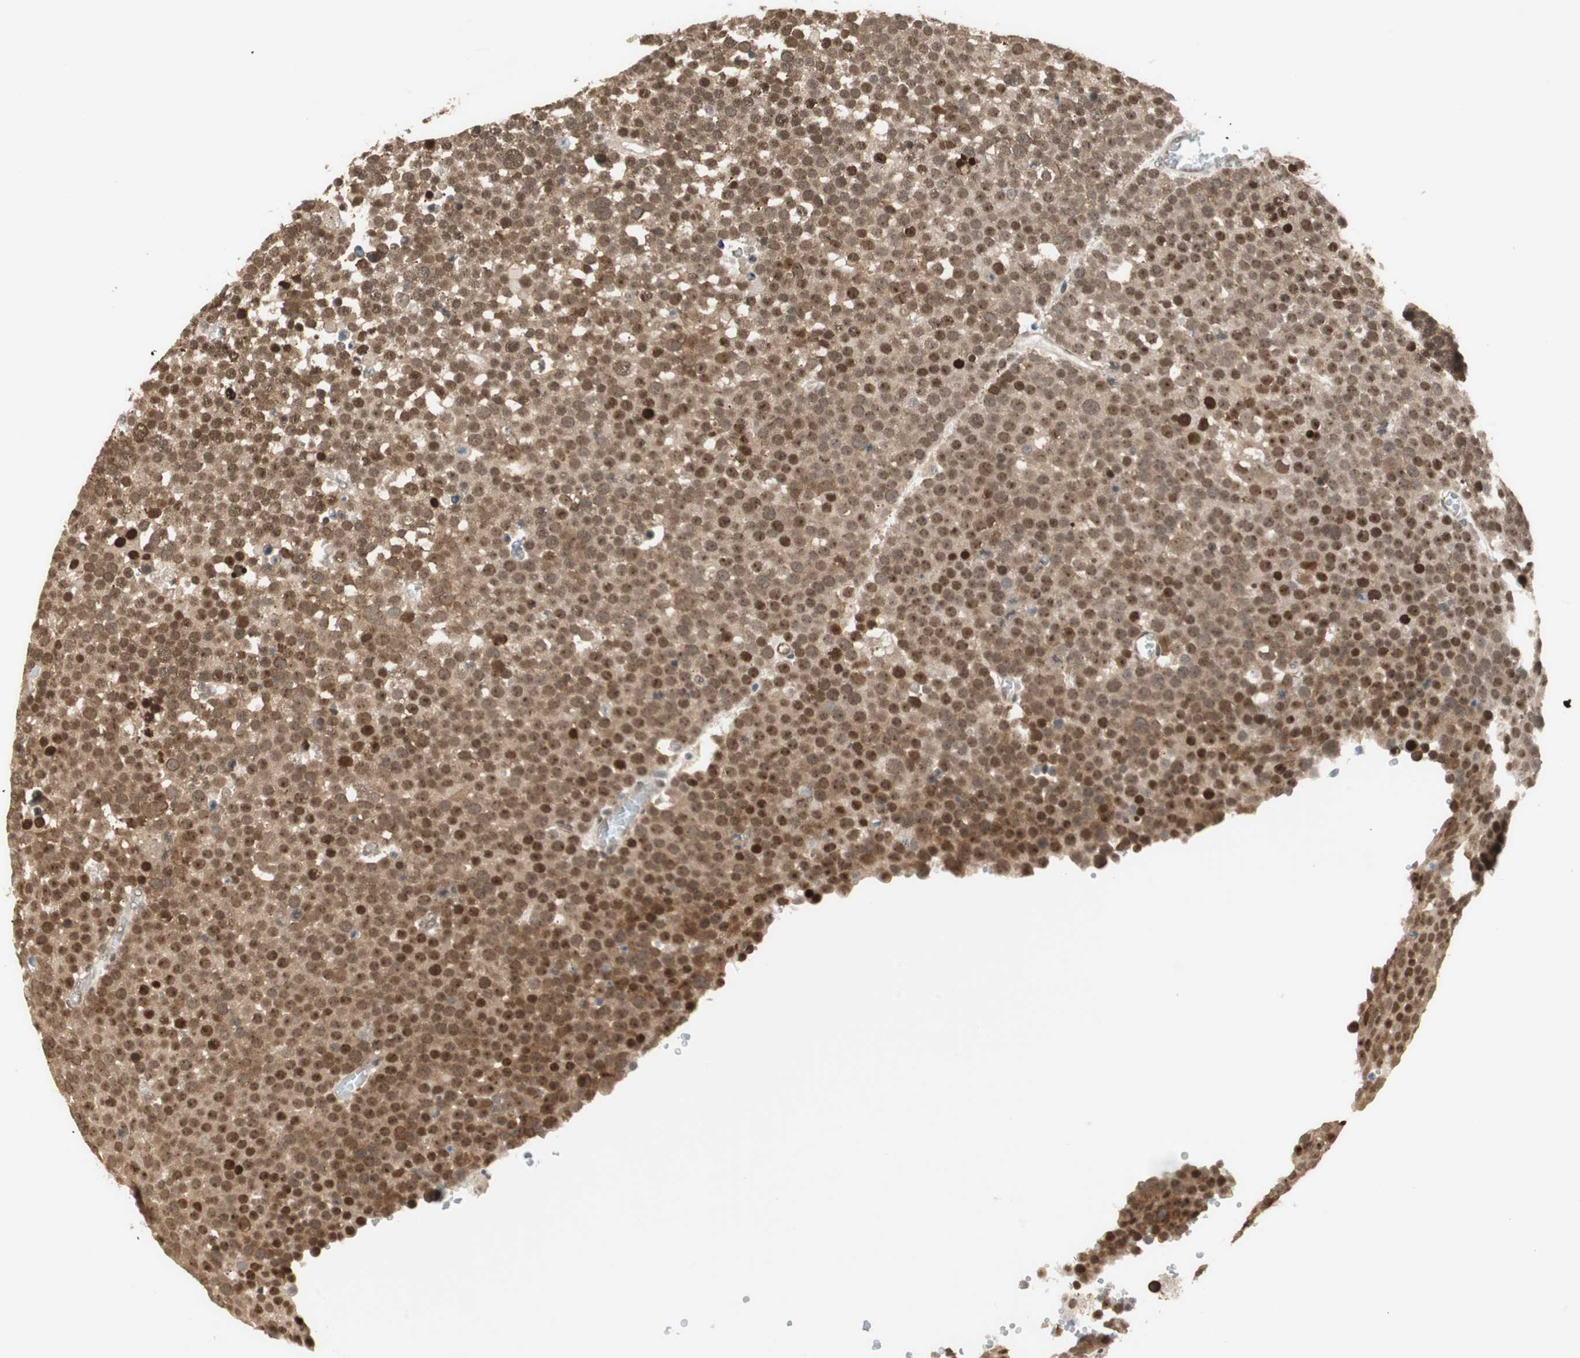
{"staining": {"intensity": "moderate", "quantity": ">75%", "location": "cytoplasmic/membranous,nuclear"}, "tissue": "testis cancer", "cell_type": "Tumor cells", "image_type": "cancer", "snomed": [{"axis": "morphology", "description": "Seminoma, NOS"}, {"axis": "topography", "description": "Testis"}], "caption": "This micrograph demonstrates testis cancer (seminoma) stained with immunohistochemistry to label a protein in brown. The cytoplasmic/membranous and nuclear of tumor cells show moderate positivity for the protein. Nuclei are counter-stained blue.", "gene": "ZBTB17", "patient": {"sex": "male", "age": 71}}